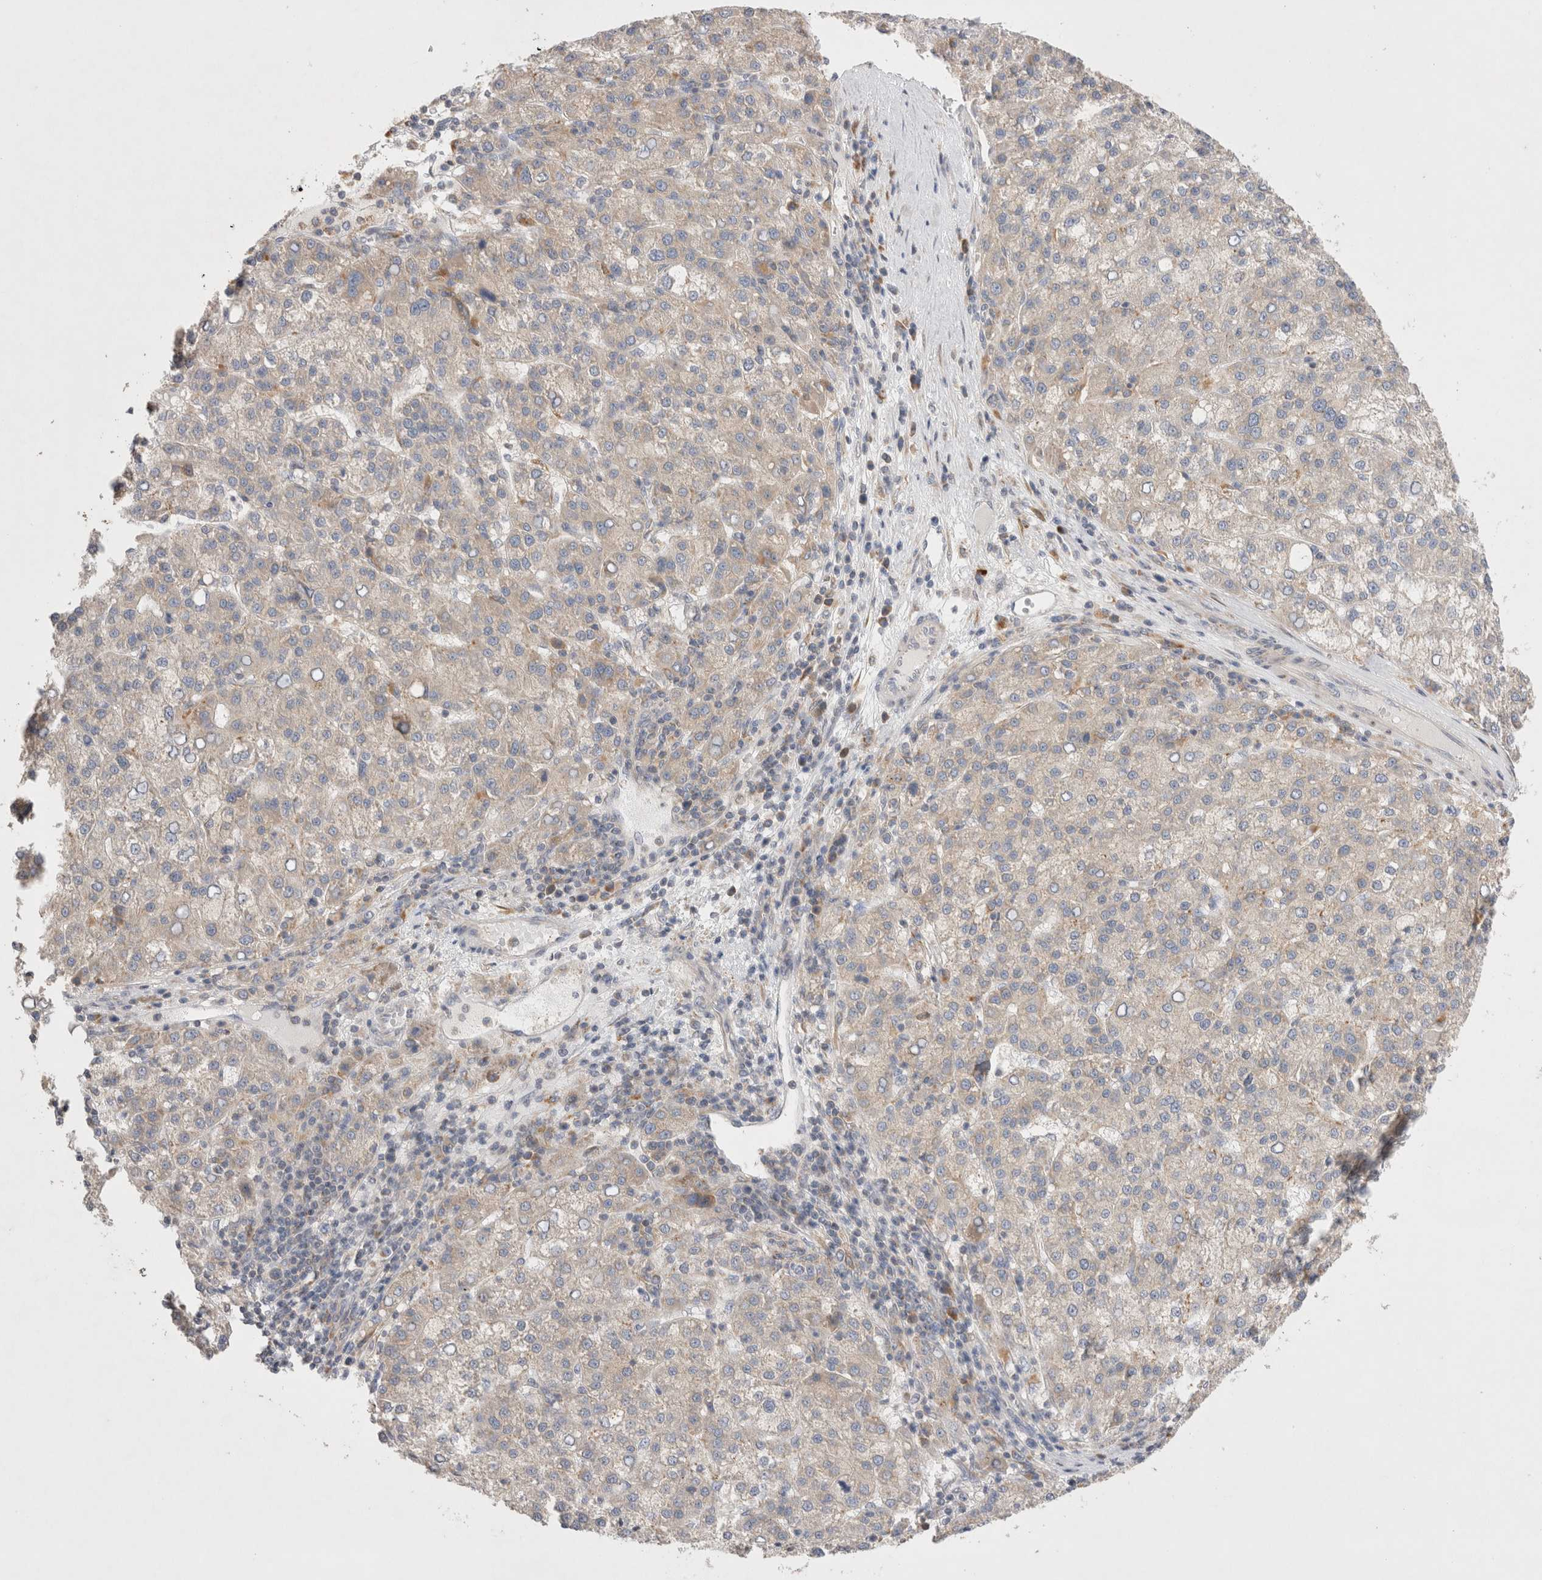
{"staining": {"intensity": "weak", "quantity": "<25%", "location": "cytoplasmic/membranous"}, "tissue": "liver cancer", "cell_type": "Tumor cells", "image_type": "cancer", "snomed": [{"axis": "morphology", "description": "Carcinoma, Hepatocellular, NOS"}, {"axis": "topography", "description": "Liver"}], "caption": "There is no significant staining in tumor cells of liver cancer (hepatocellular carcinoma).", "gene": "TBC1D16", "patient": {"sex": "female", "age": 58}}